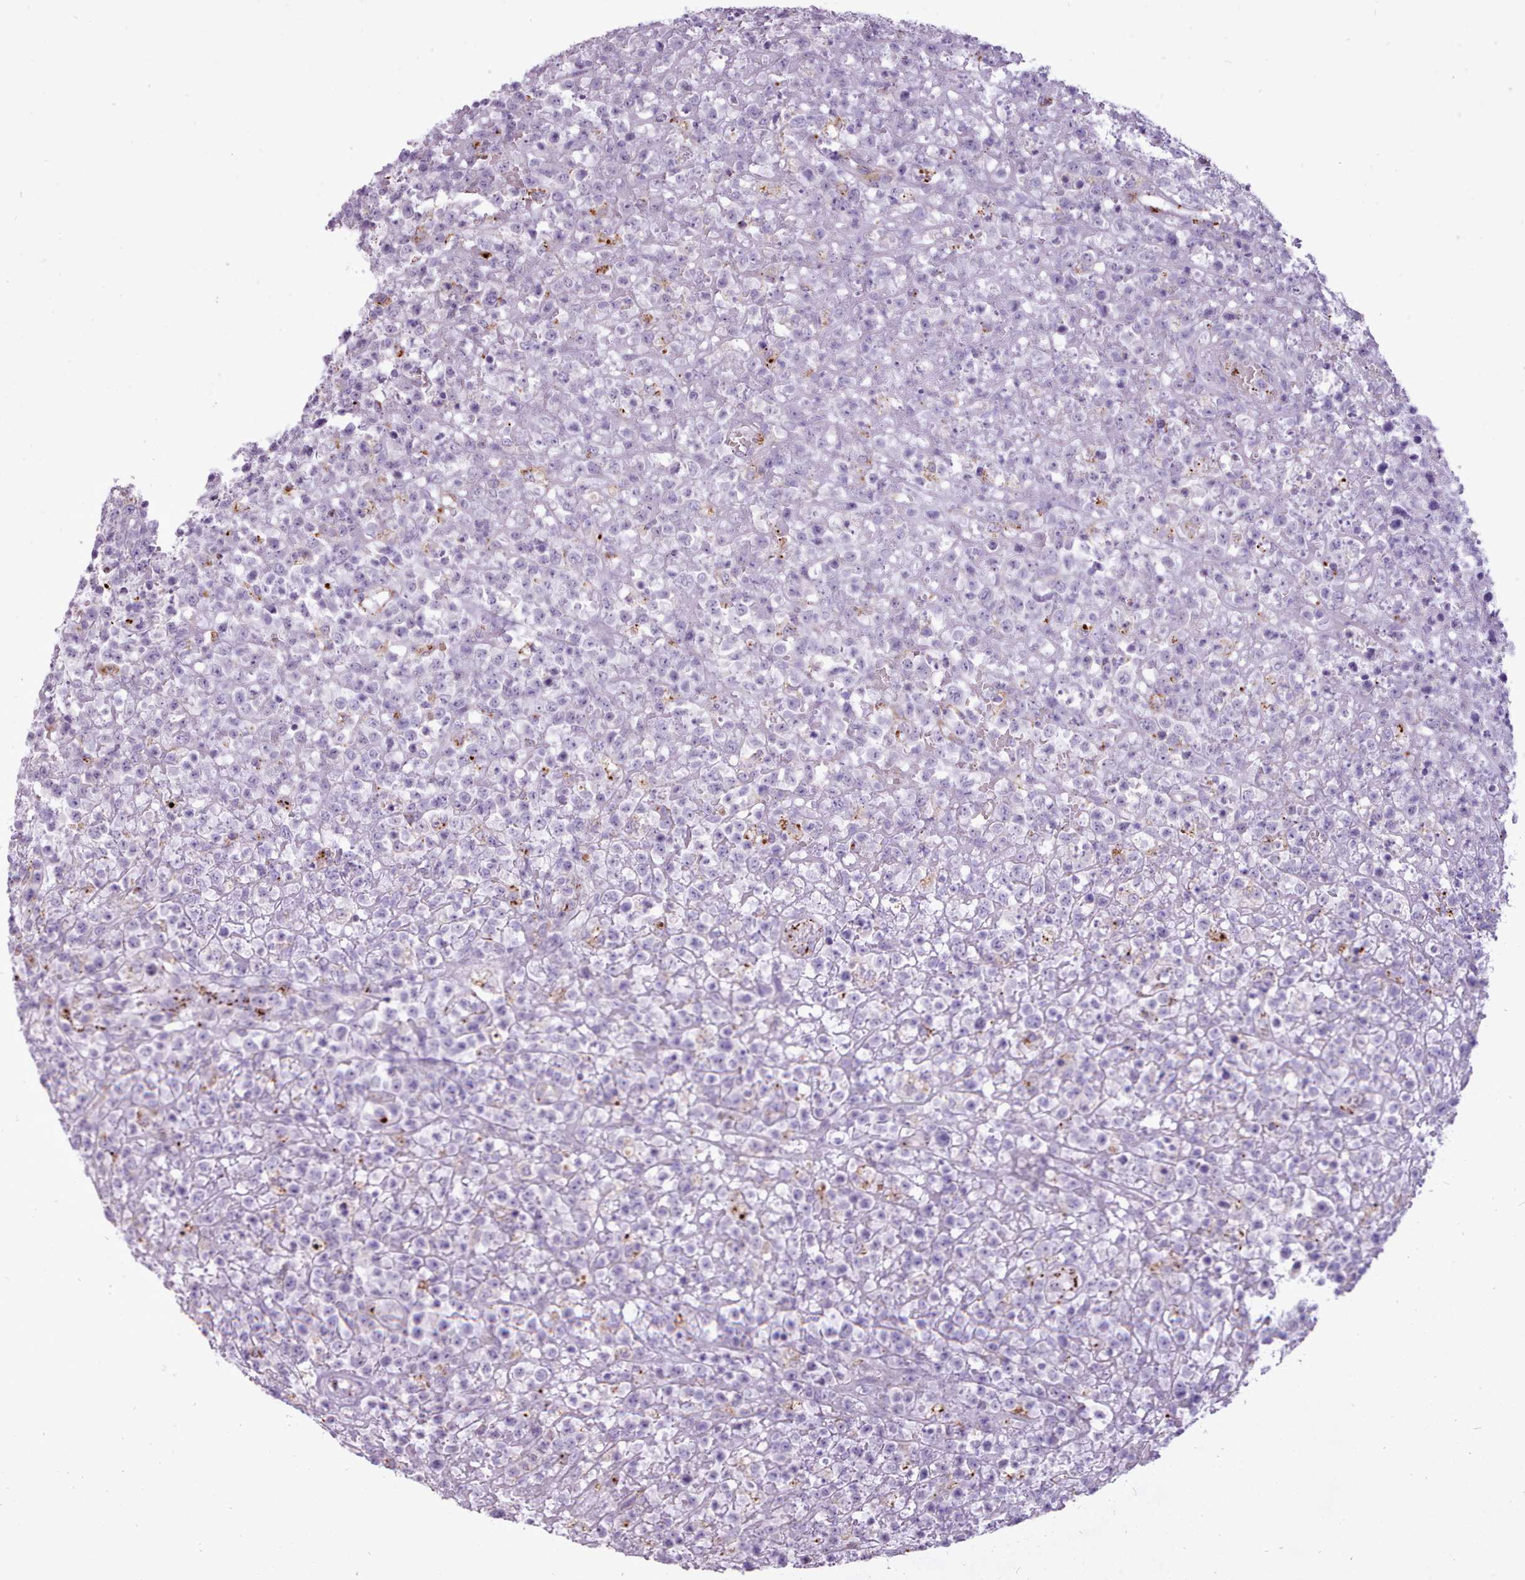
{"staining": {"intensity": "negative", "quantity": "none", "location": "none"}, "tissue": "lymphoma", "cell_type": "Tumor cells", "image_type": "cancer", "snomed": [{"axis": "morphology", "description": "Malignant lymphoma, non-Hodgkin's type, High grade"}, {"axis": "topography", "description": "Colon"}], "caption": "High-grade malignant lymphoma, non-Hodgkin's type stained for a protein using immunohistochemistry (IHC) shows no positivity tumor cells.", "gene": "ATRAID", "patient": {"sex": "female", "age": 53}}